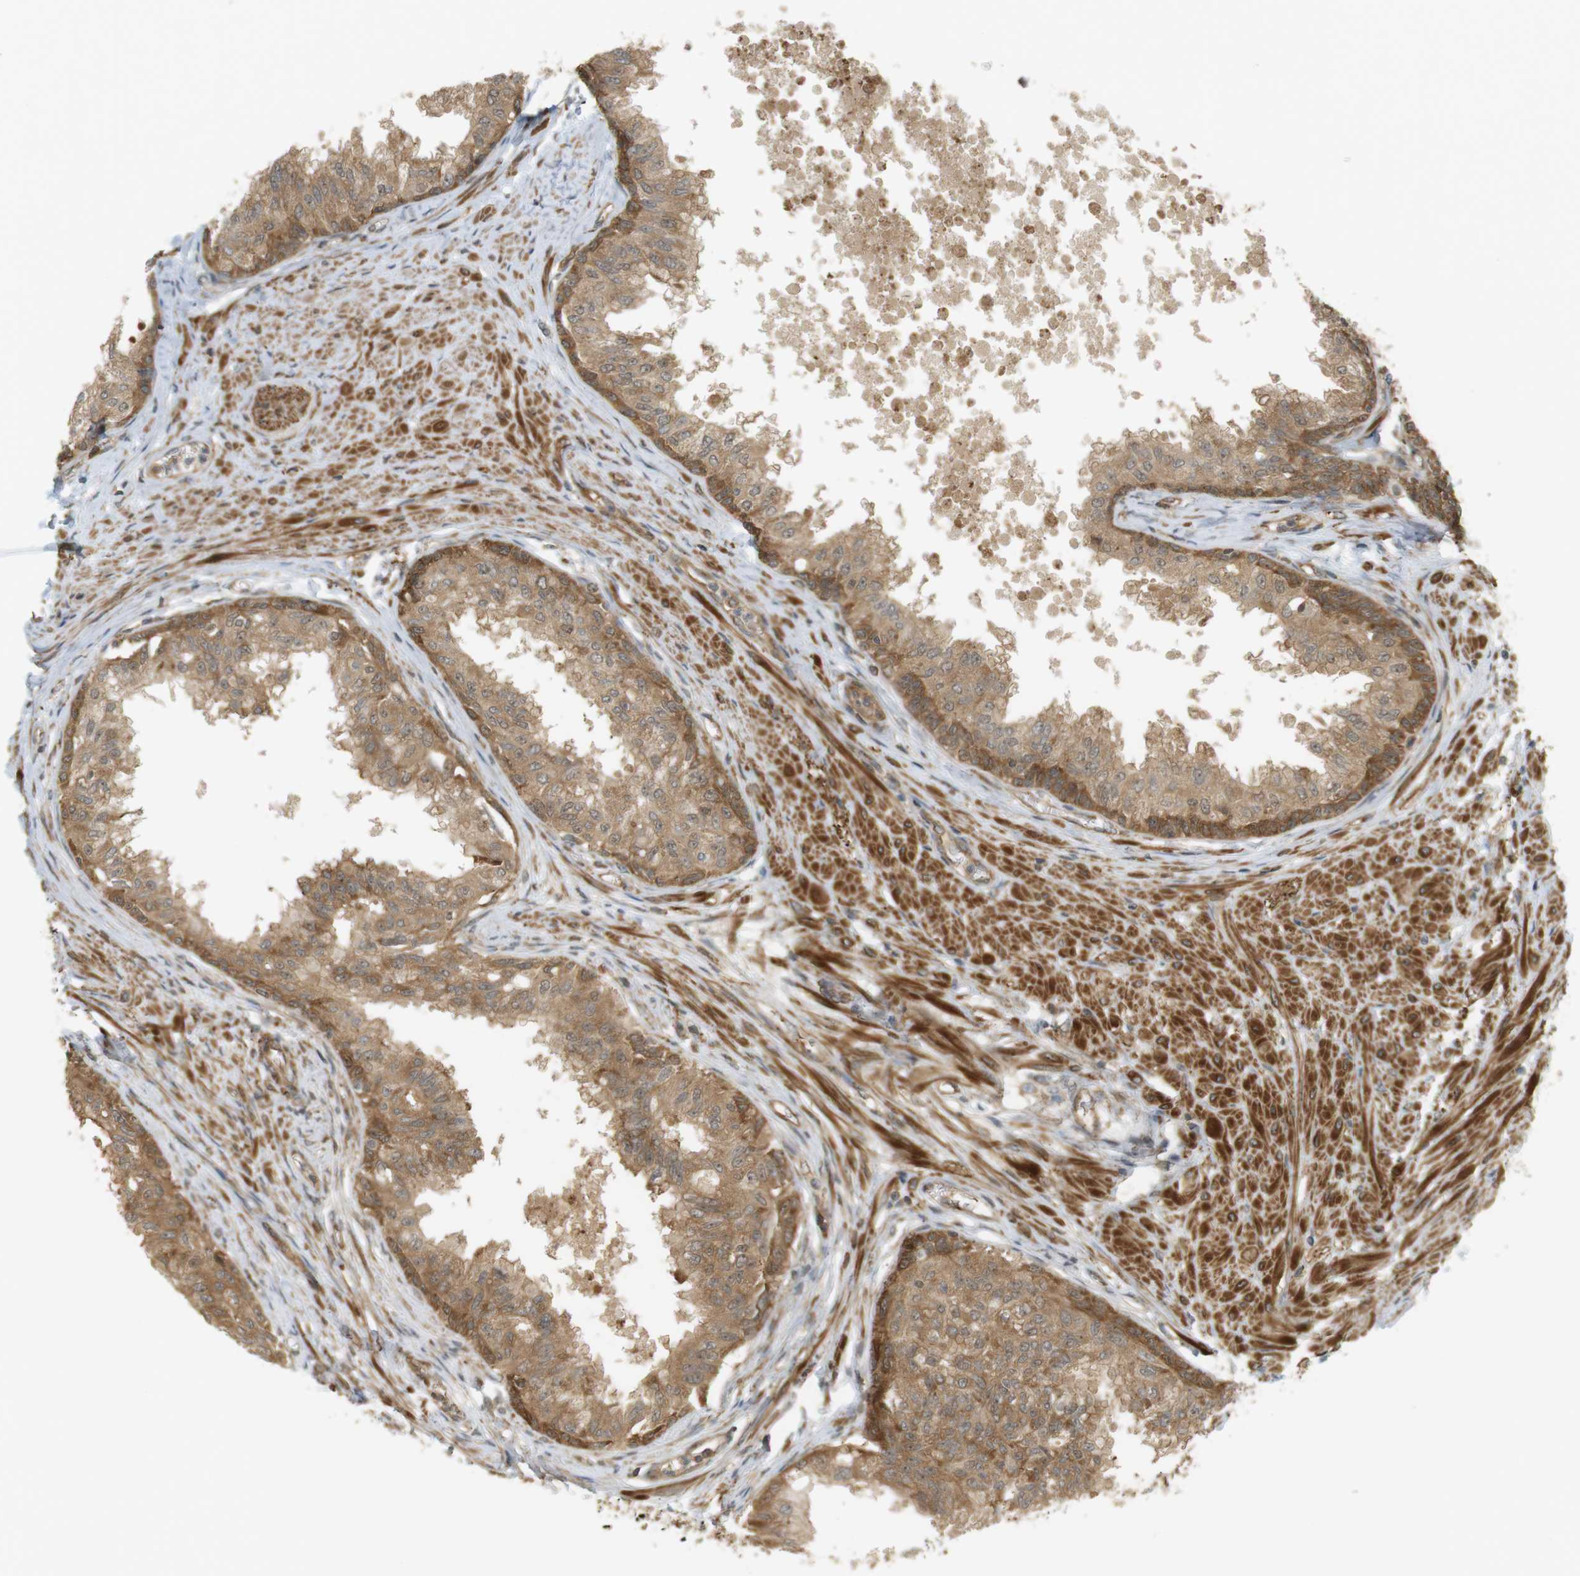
{"staining": {"intensity": "strong", "quantity": ">75%", "location": "cytoplasmic/membranous"}, "tissue": "prostate", "cell_type": "Glandular cells", "image_type": "normal", "snomed": [{"axis": "morphology", "description": "Normal tissue, NOS"}, {"axis": "topography", "description": "Prostate"}, {"axis": "topography", "description": "Seminal veicle"}], "caption": "This photomicrograph shows unremarkable prostate stained with immunohistochemistry to label a protein in brown. The cytoplasmic/membranous of glandular cells show strong positivity for the protein. Nuclei are counter-stained blue.", "gene": "PA2G4", "patient": {"sex": "male", "age": 60}}